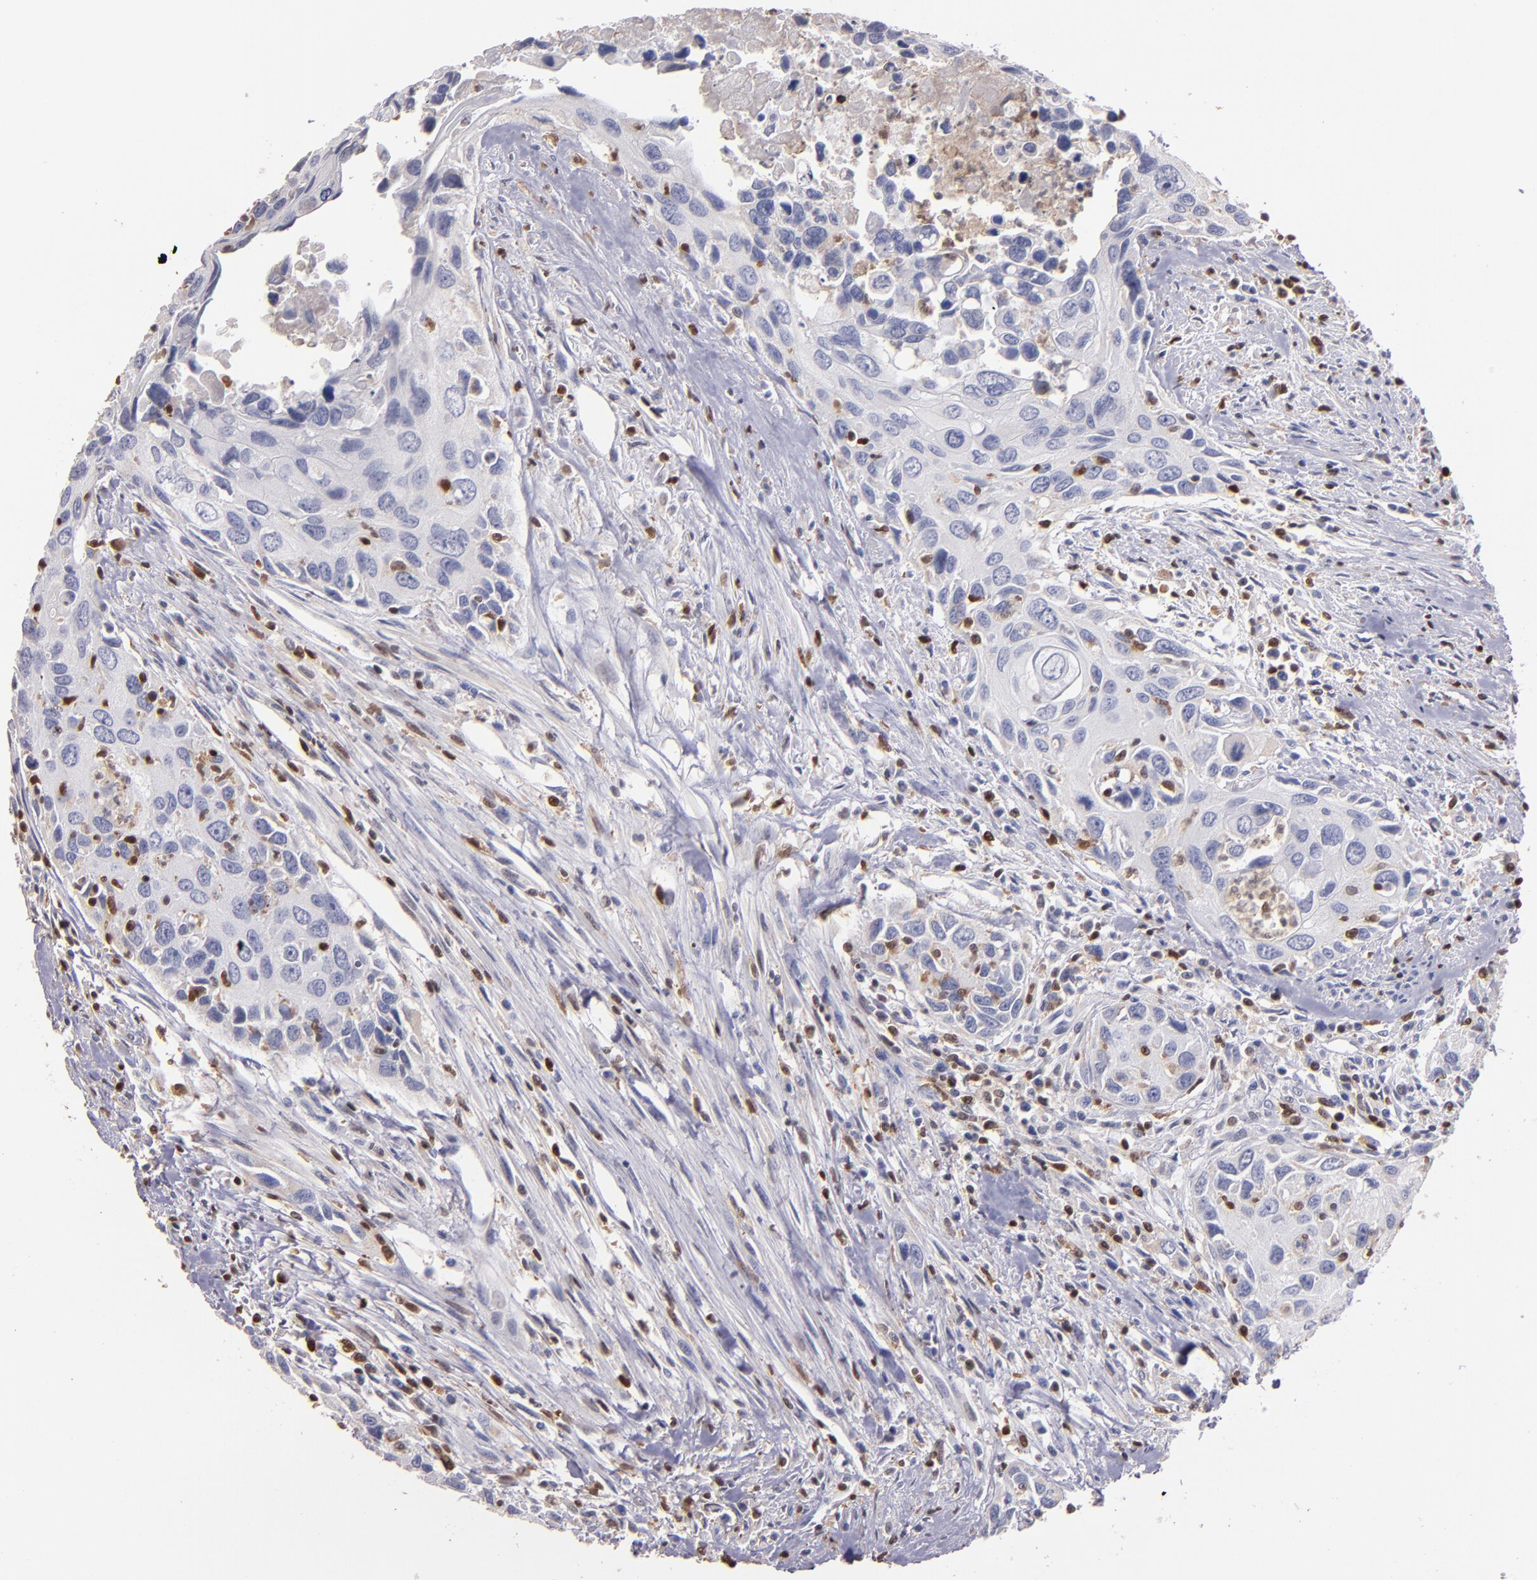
{"staining": {"intensity": "moderate", "quantity": "<25%", "location": "cytoplasmic/membranous,nuclear"}, "tissue": "urothelial cancer", "cell_type": "Tumor cells", "image_type": "cancer", "snomed": [{"axis": "morphology", "description": "Urothelial carcinoma, High grade"}, {"axis": "topography", "description": "Urinary bladder"}], "caption": "Tumor cells show low levels of moderate cytoplasmic/membranous and nuclear positivity in approximately <25% of cells in human urothelial cancer. The staining was performed using DAB, with brown indicating positive protein expression. Nuclei are stained blue with hematoxylin.", "gene": "S100A4", "patient": {"sex": "male", "age": 71}}